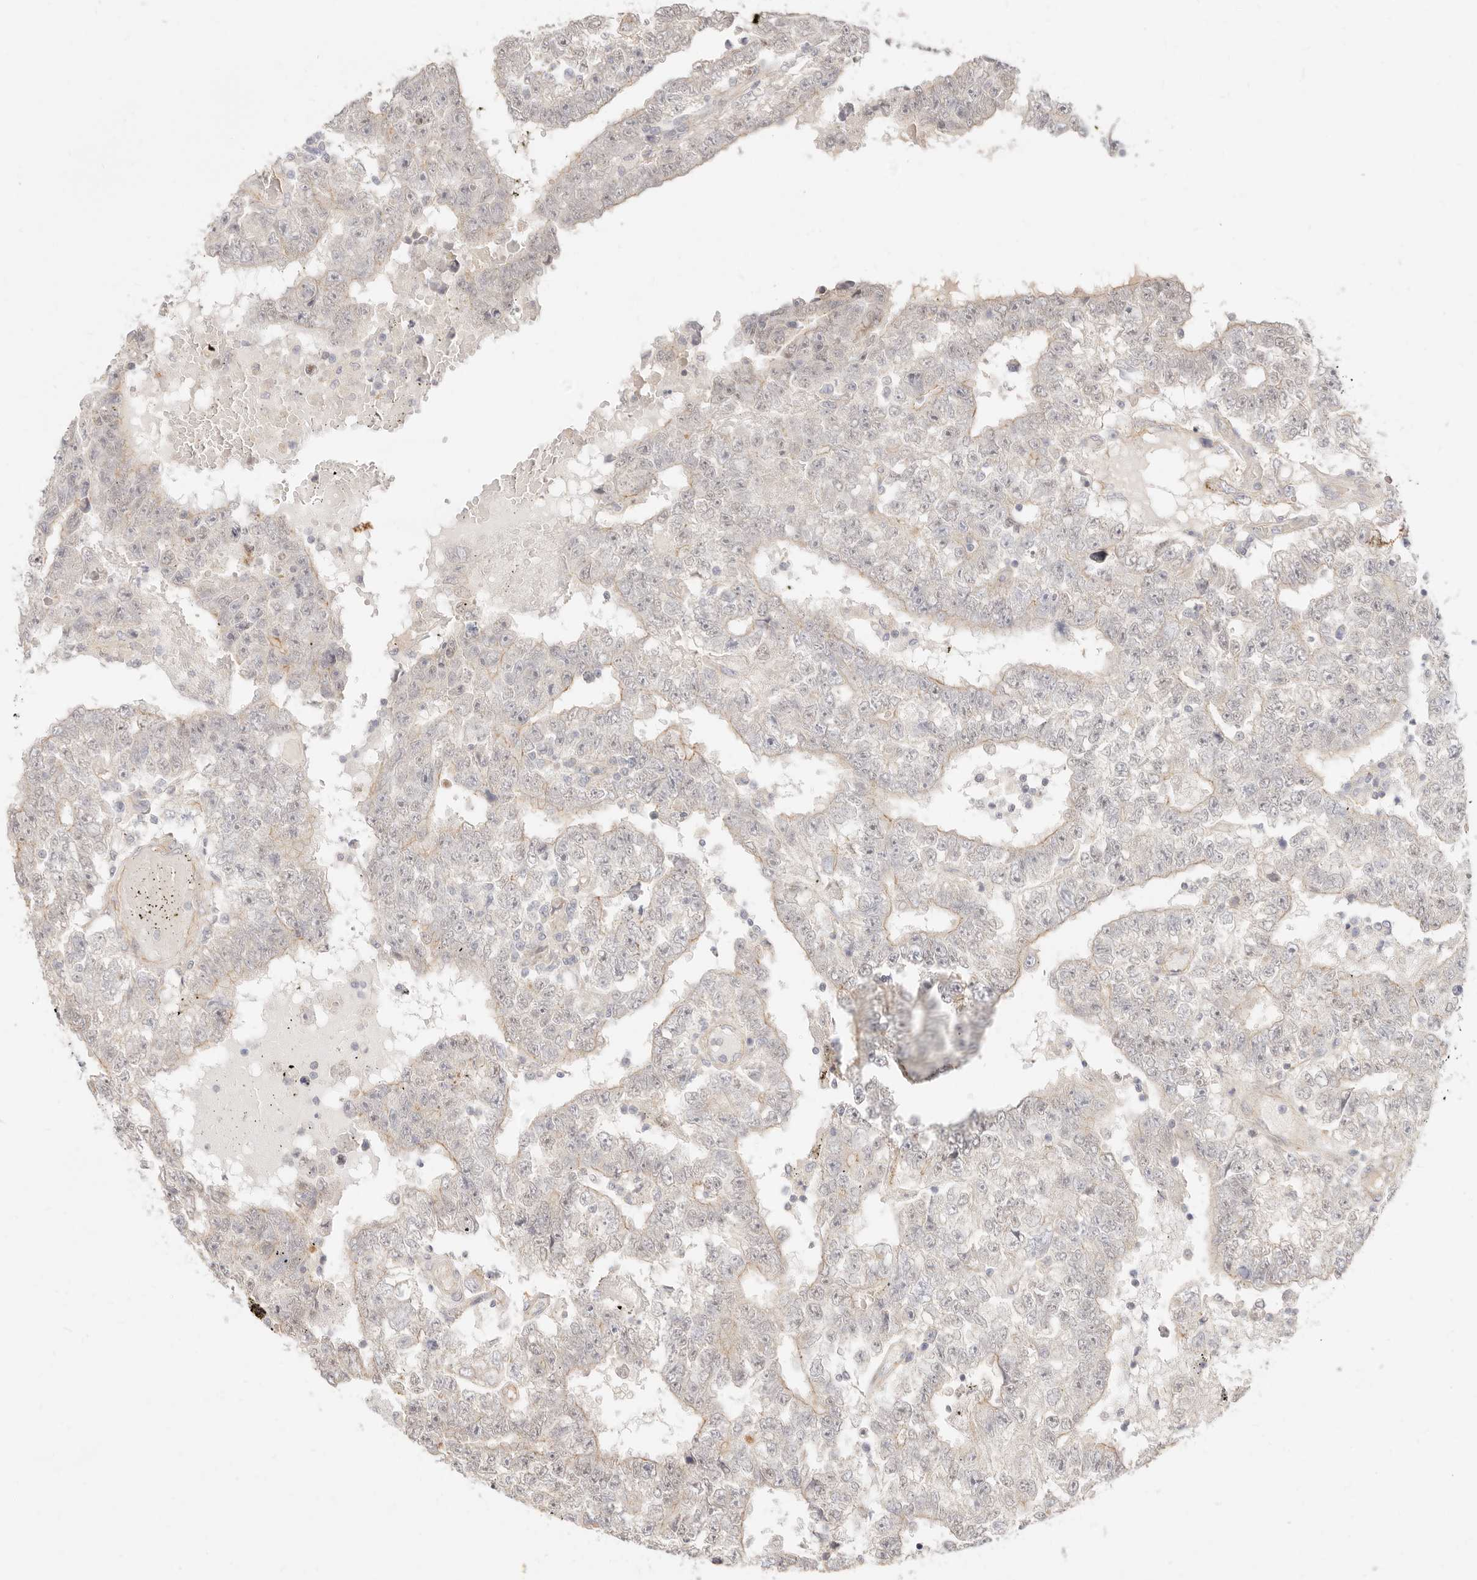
{"staining": {"intensity": "weak", "quantity": "25%-75%", "location": "cytoplasmic/membranous"}, "tissue": "testis cancer", "cell_type": "Tumor cells", "image_type": "cancer", "snomed": [{"axis": "morphology", "description": "Carcinoma, Embryonal, NOS"}, {"axis": "topography", "description": "Testis"}], "caption": "Embryonal carcinoma (testis) tissue shows weak cytoplasmic/membranous positivity in about 25%-75% of tumor cells, visualized by immunohistochemistry.", "gene": "UBXN10", "patient": {"sex": "male", "age": 25}}